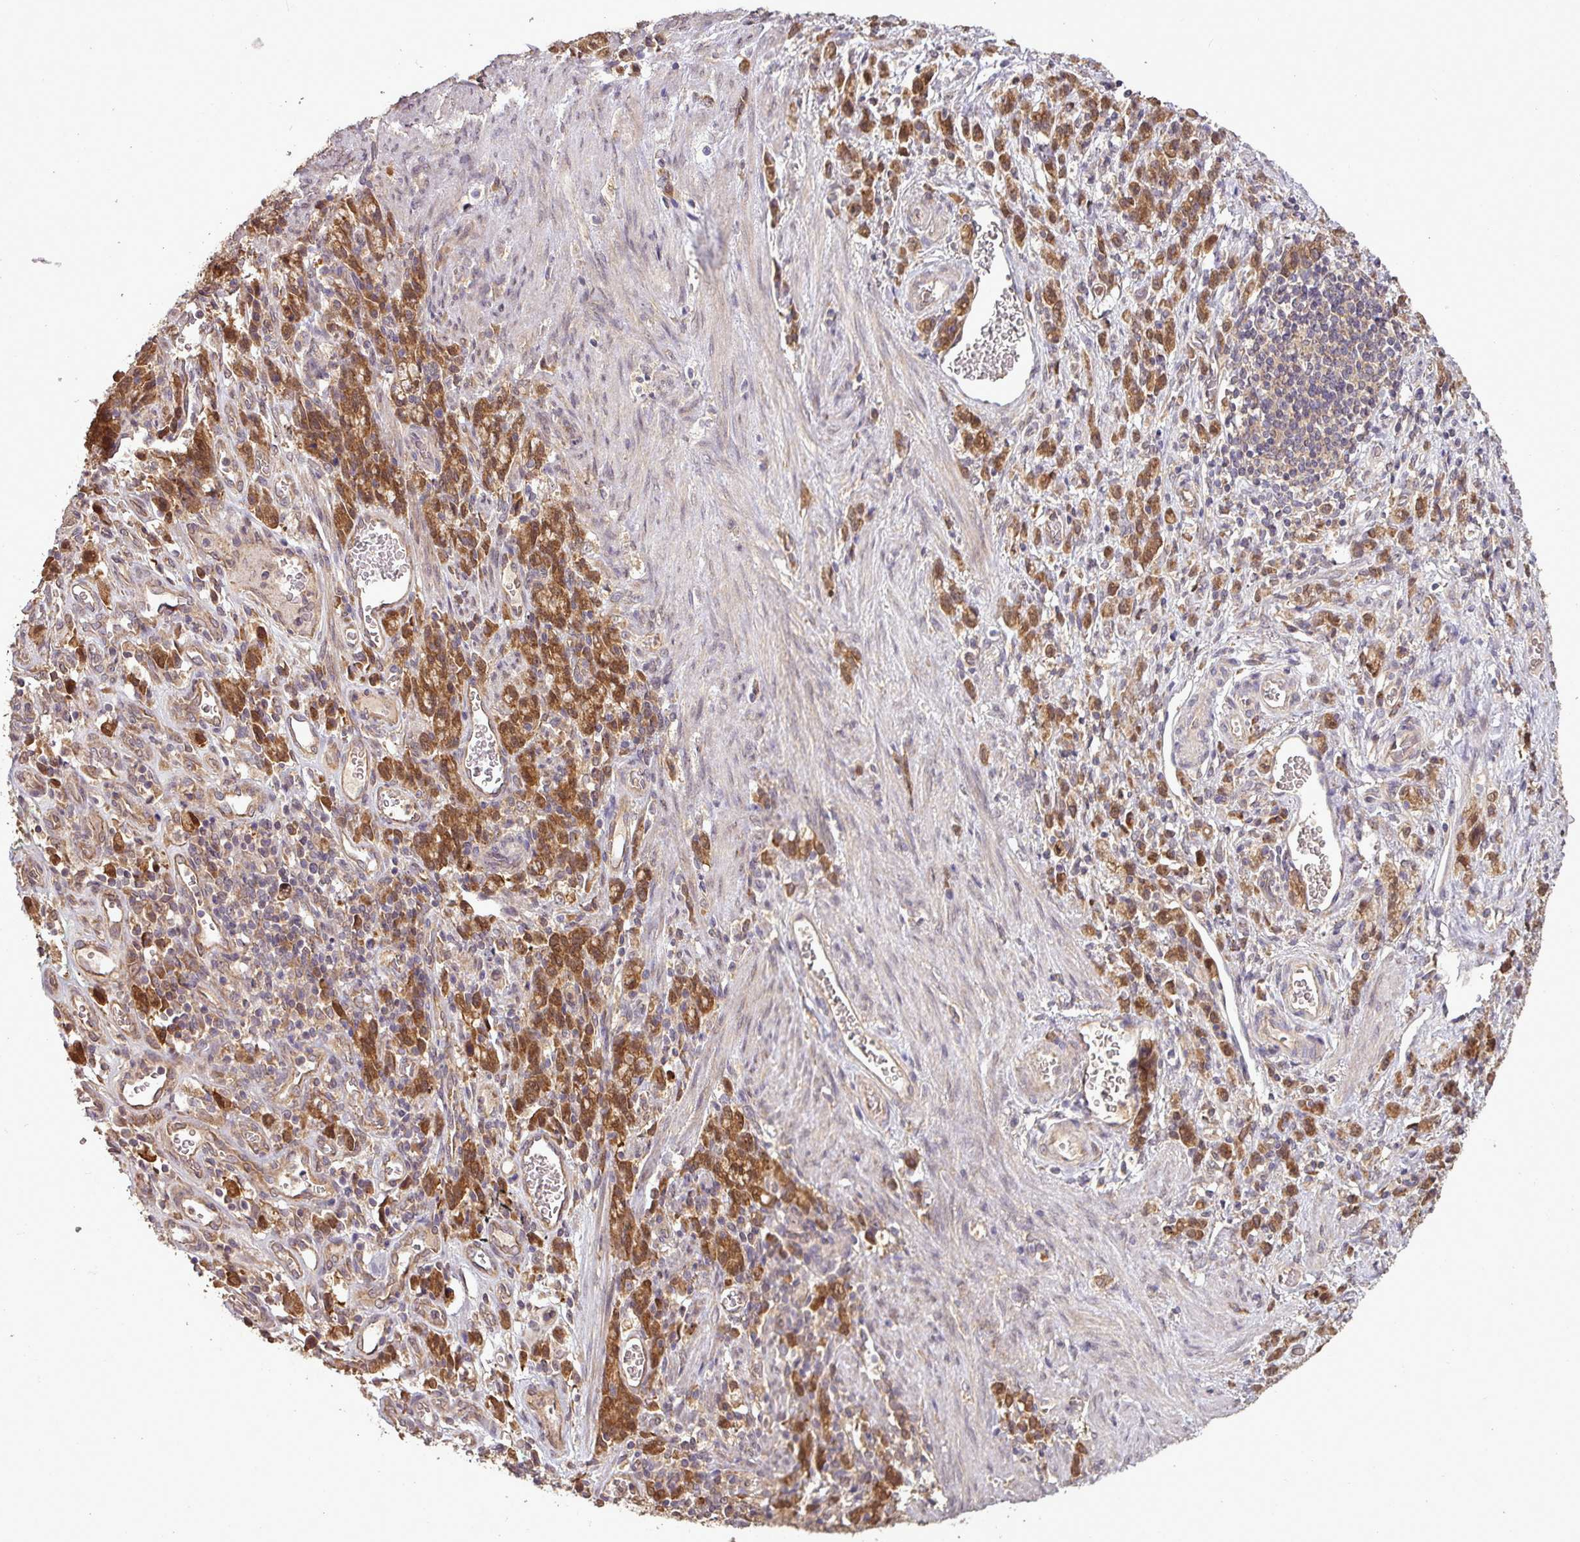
{"staining": {"intensity": "moderate", "quantity": ">75%", "location": "cytoplasmic/membranous"}, "tissue": "stomach cancer", "cell_type": "Tumor cells", "image_type": "cancer", "snomed": [{"axis": "morphology", "description": "Adenocarcinoma, NOS"}, {"axis": "topography", "description": "Stomach"}], "caption": "Immunohistochemistry (IHC) micrograph of neoplastic tissue: human stomach cancer stained using immunohistochemistry (IHC) shows medium levels of moderate protein expression localized specifically in the cytoplasmic/membranous of tumor cells, appearing as a cytoplasmic/membranous brown color.", "gene": "NT5C3A", "patient": {"sex": "male", "age": 77}}